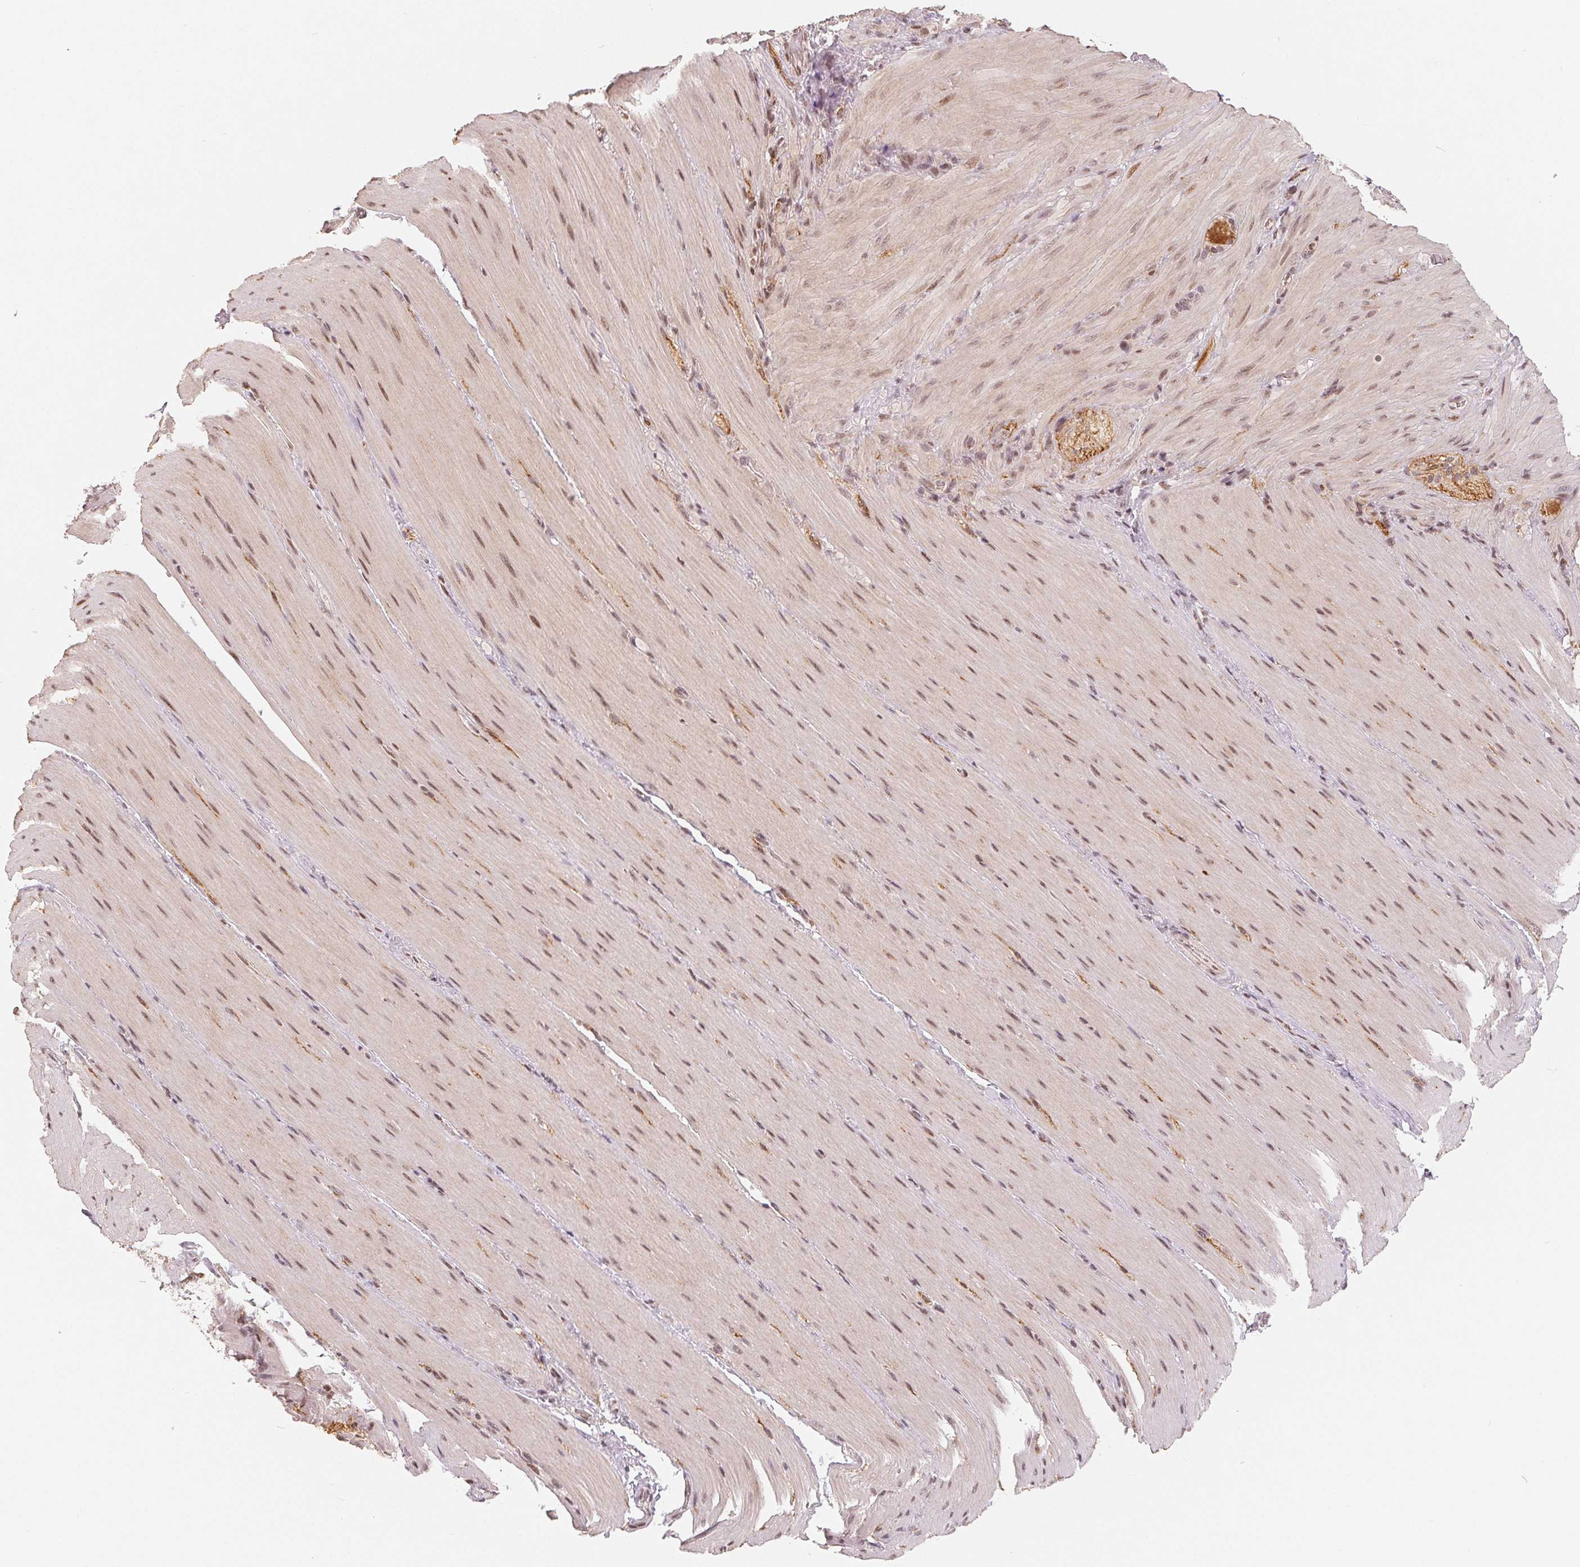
{"staining": {"intensity": "weak", "quantity": "25%-75%", "location": "nuclear"}, "tissue": "smooth muscle", "cell_type": "Smooth muscle cells", "image_type": "normal", "snomed": [{"axis": "morphology", "description": "Normal tissue, NOS"}, {"axis": "topography", "description": "Smooth muscle"}, {"axis": "topography", "description": "Colon"}], "caption": "Protein expression analysis of normal smooth muscle reveals weak nuclear staining in about 25%-75% of smooth muscle cells.", "gene": "CCDC138", "patient": {"sex": "male", "age": 73}}